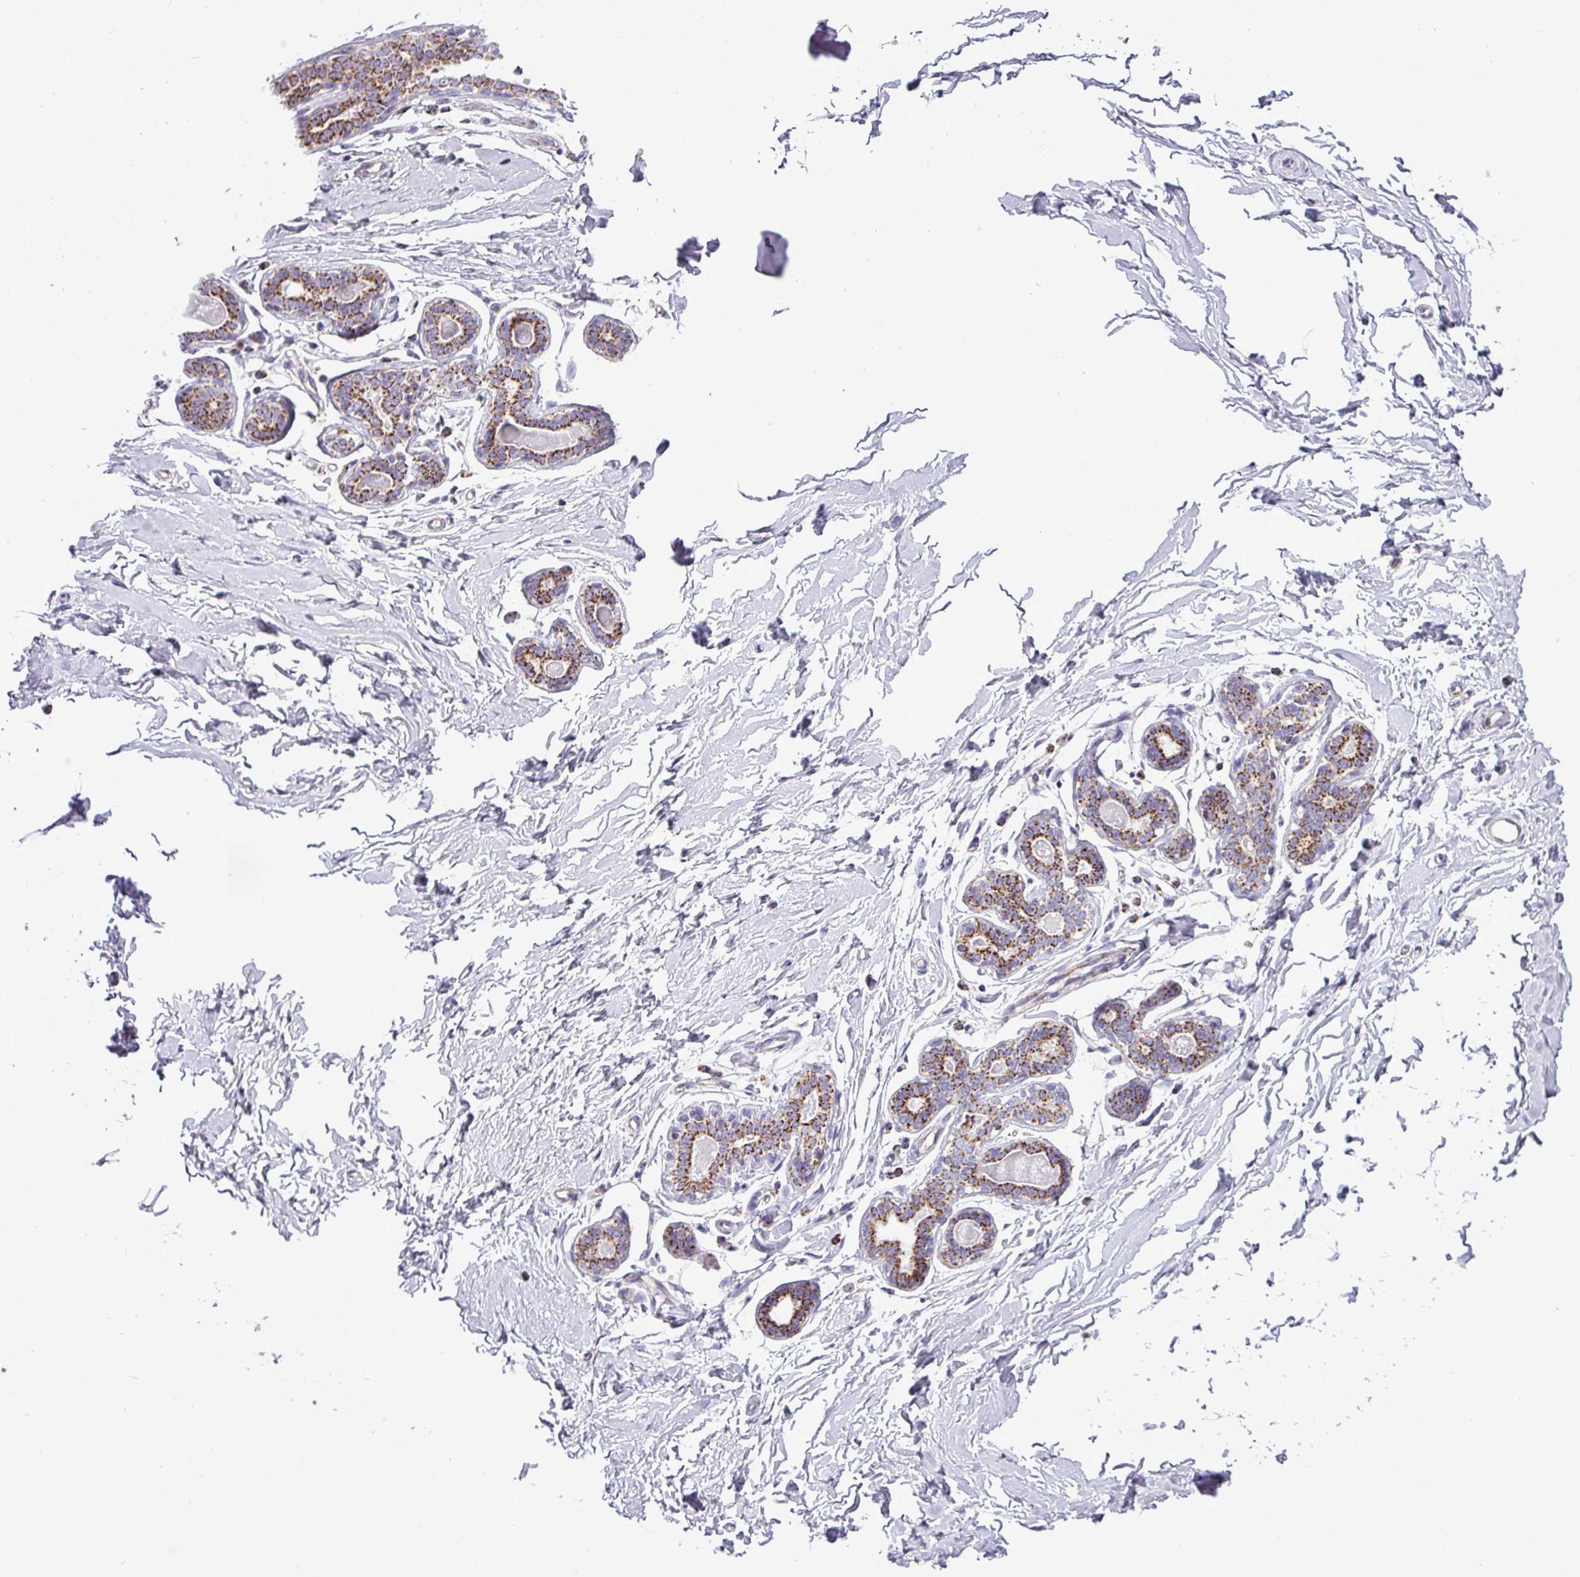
{"staining": {"intensity": "negative", "quantity": "none", "location": "none"}, "tissue": "breast", "cell_type": "Adipocytes", "image_type": "normal", "snomed": [{"axis": "morphology", "description": "Normal tissue, NOS"}, {"axis": "topography", "description": "Breast"}], "caption": "An immunohistochemistry (IHC) photomicrograph of benign breast is shown. There is no staining in adipocytes of breast. (Immunohistochemistry (ihc), brightfield microscopy, high magnification).", "gene": "ZNF81", "patient": {"sex": "female", "age": 23}}